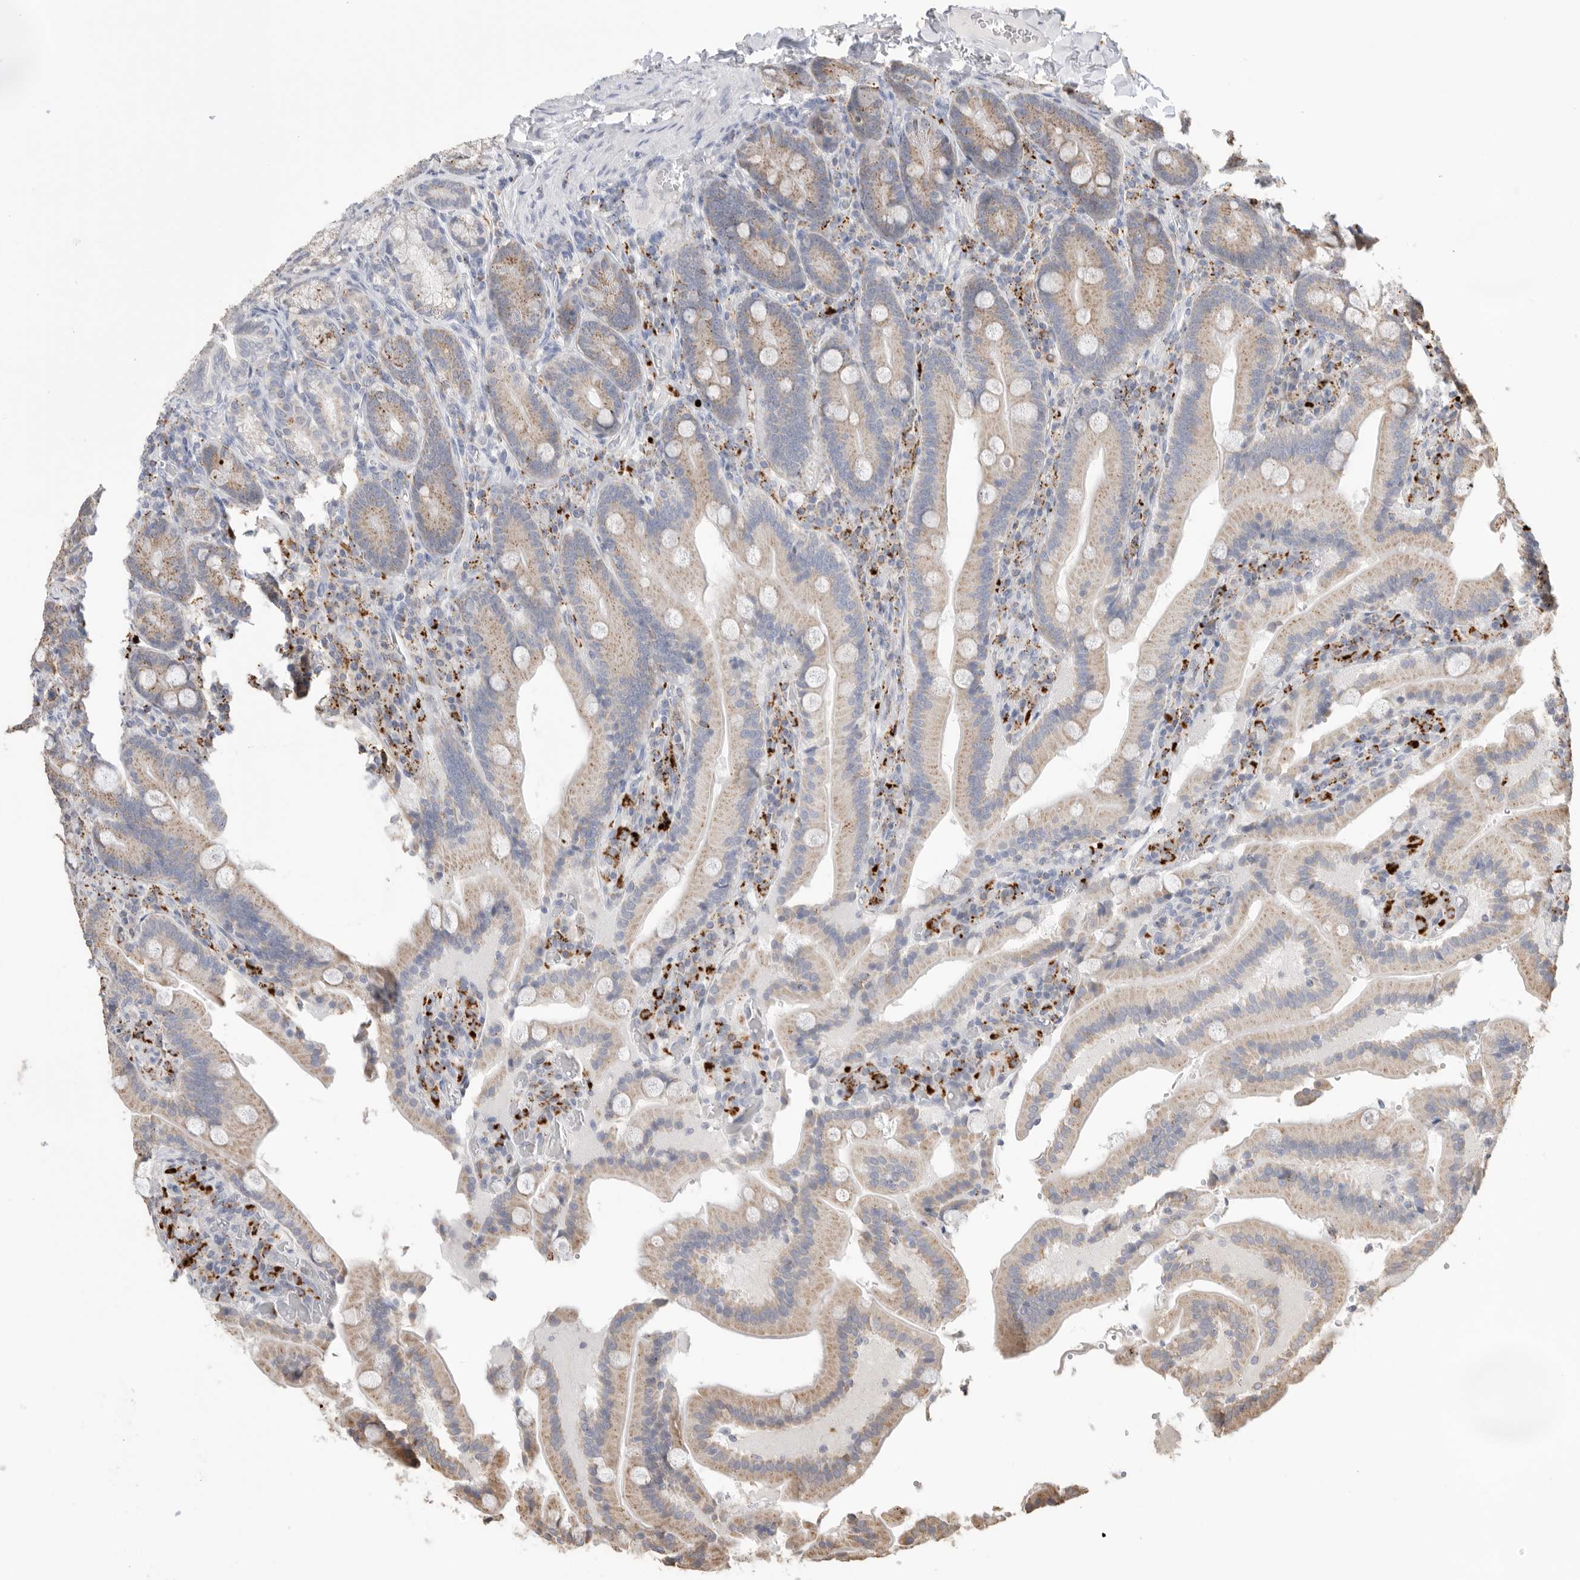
{"staining": {"intensity": "moderate", "quantity": "25%-75%", "location": "cytoplasmic/membranous"}, "tissue": "duodenum", "cell_type": "Glandular cells", "image_type": "normal", "snomed": [{"axis": "morphology", "description": "Normal tissue, NOS"}, {"axis": "topography", "description": "Duodenum"}], "caption": "Brown immunohistochemical staining in normal duodenum displays moderate cytoplasmic/membranous positivity in approximately 25%-75% of glandular cells.", "gene": "GGH", "patient": {"sex": "female", "age": 62}}